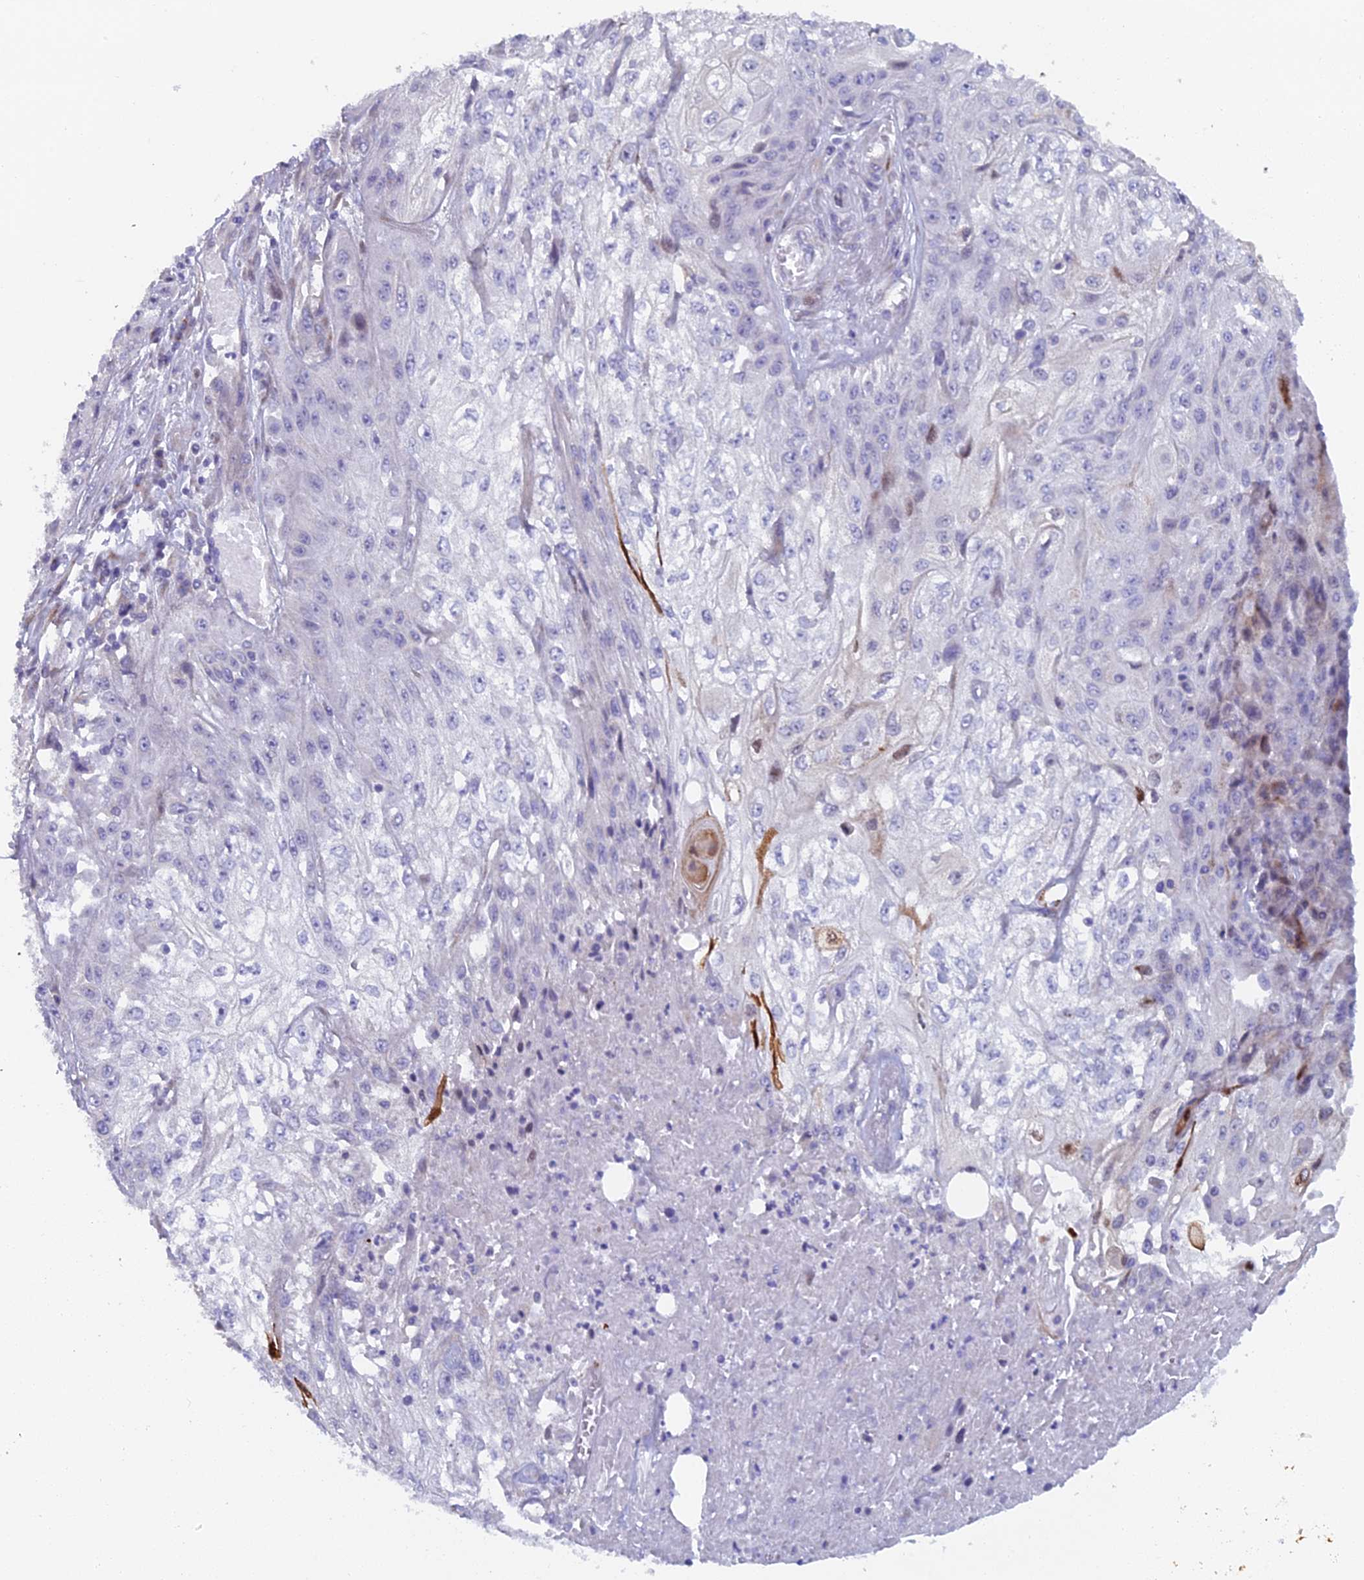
{"staining": {"intensity": "negative", "quantity": "none", "location": "none"}, "tissue": "skin cancer", "cell_type": "Tumor cells", "image_type": "cancer", "snomed": [{"axis": "morphology", "description": "Squamous cell carcinoma, NOS"}, {"axis": "morphology", "description": "Squamous cell carcinoma, metastatic, NOS"}, {"axis": "topography", "description": "Skin"}, {"axis": "topography", "description": "Lymph node"}], "caption": "Immunohistochemistry histopathology image of neoplastic tissue: skin squamous cell carcinoma stained with DAB demonstrates no significant protein expression in tumor cells.", "gene": "B9D2", "patient": {"sex": "male", "age": 75}}